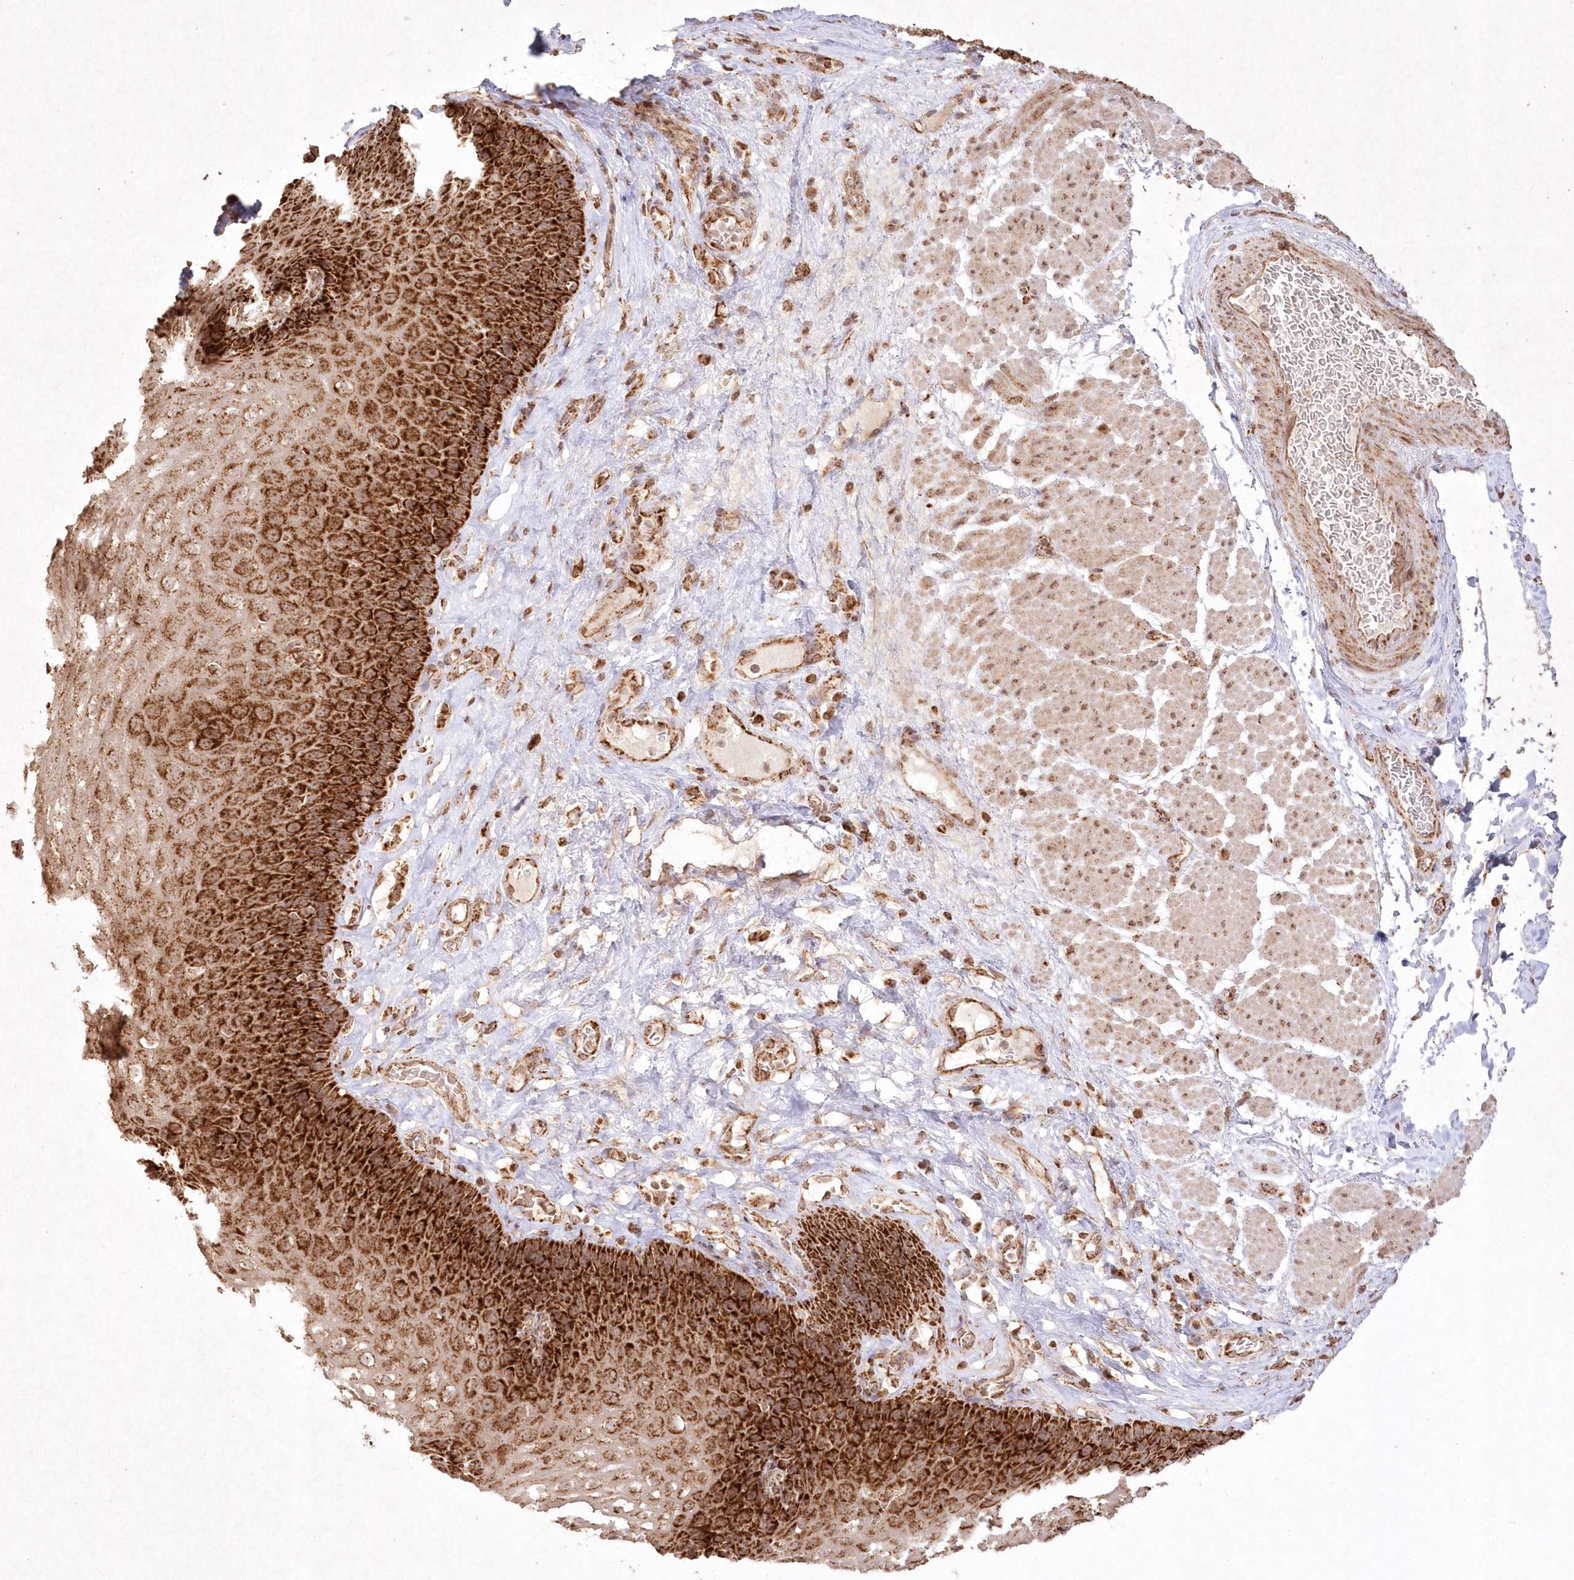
{"staining": {"intensity": "strong", "quantity": ">75%", "location": "cytoplasmic/membranous"}, "tissue": "esophagus", "cell_type": "Squamous epithelial cells", "image_type": "normal", "snomed": [{"axis": "morphology", "description": "Normal tissue, NOS"}, {"axis": "topography", "description": "Esophagus"}], "caption": "Benign esophagus reveals strong cytoplasmic/membranous staining in about >75% of squamous epithelial cells, visualized by immunohistochemistry. (DAB IHC, brown staining for protein, blue staining for nuclei).", "gene": "LRPPRC", "patient": {"sex": "female", "age": 66}}